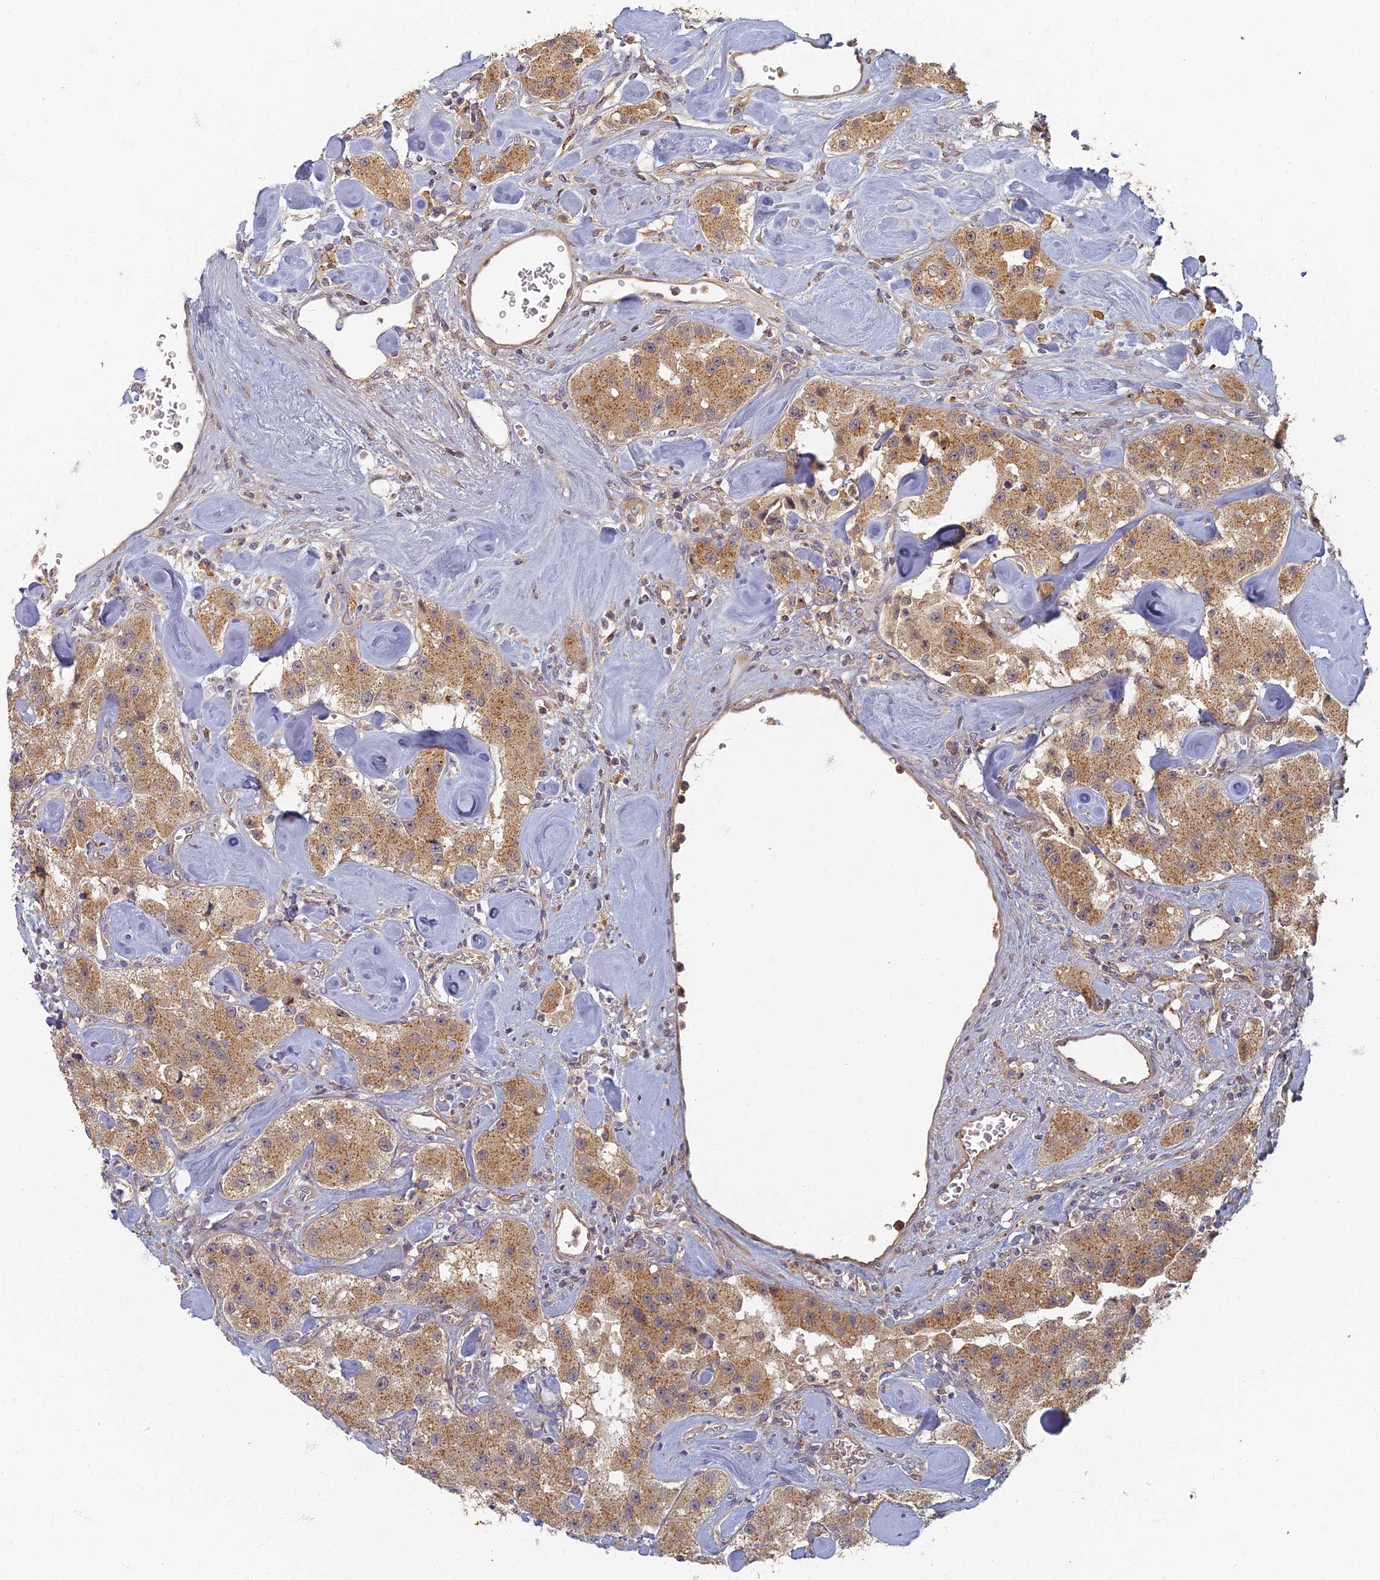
{"staining": {"intensity": "moderate", "quantity": ">75%", "location": "cytoplasmic/membranous"}, "tissue": "carcinoid", "cell_type": "Tumor cells", "image_type": "cancer", "snomed": [{"axis": "morphology", "description": "Carcinoid, malignant, NOS"}, {"axis": "topography", "description": "Pancreas"}], "caption": "A brown stain highlights moderate cytoplasmic/membranous expression of a protein in human carcinoid (malignant) tumor cells. Nuclei are stained in blue.", "gene": "INO80D", "patient": {"sex": "male", "age": 41}}